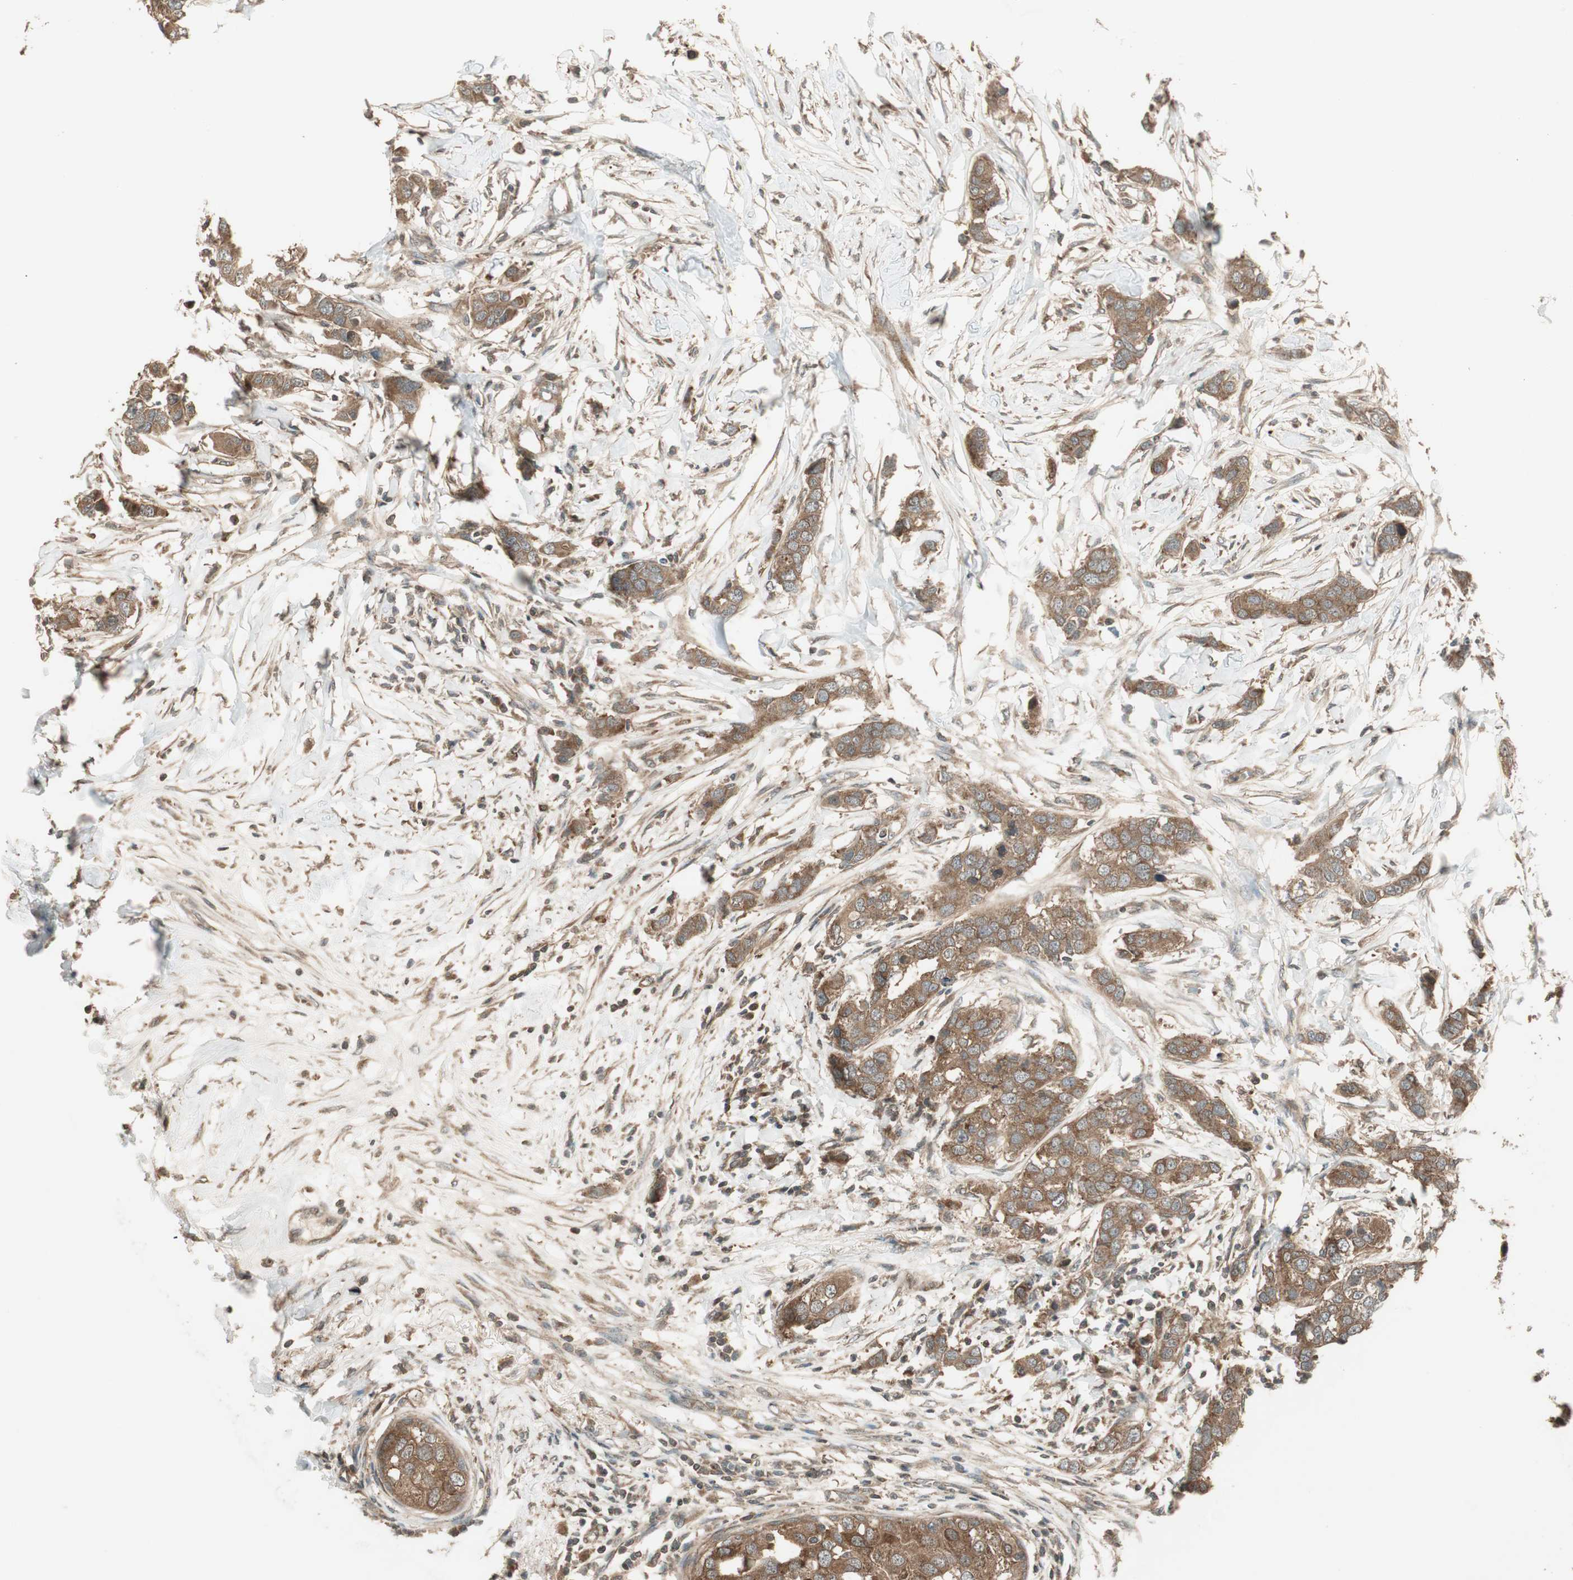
{"staining": {"intensity": "moderate", "quantity": ">75%", "location": "cytoplasmic/membranous"}, "tissue": "breast cancer", "cell_type": "Tumor cells", "image_type": "cancer", "snomed": [{"axis": "morphology", "description": "Duct carcinoma"}, {"axis": "topography", "description": "Breast"}], "caption": "Immunohistochemistry of human breast cancer (infiltrating ductal carcinoma) reveals medium levels of moderate cytoplasmic/membranous expression in about >75% of tumor cells.", "gene": "CNOT4", "patient": {"sex": "female", "age": 50}}